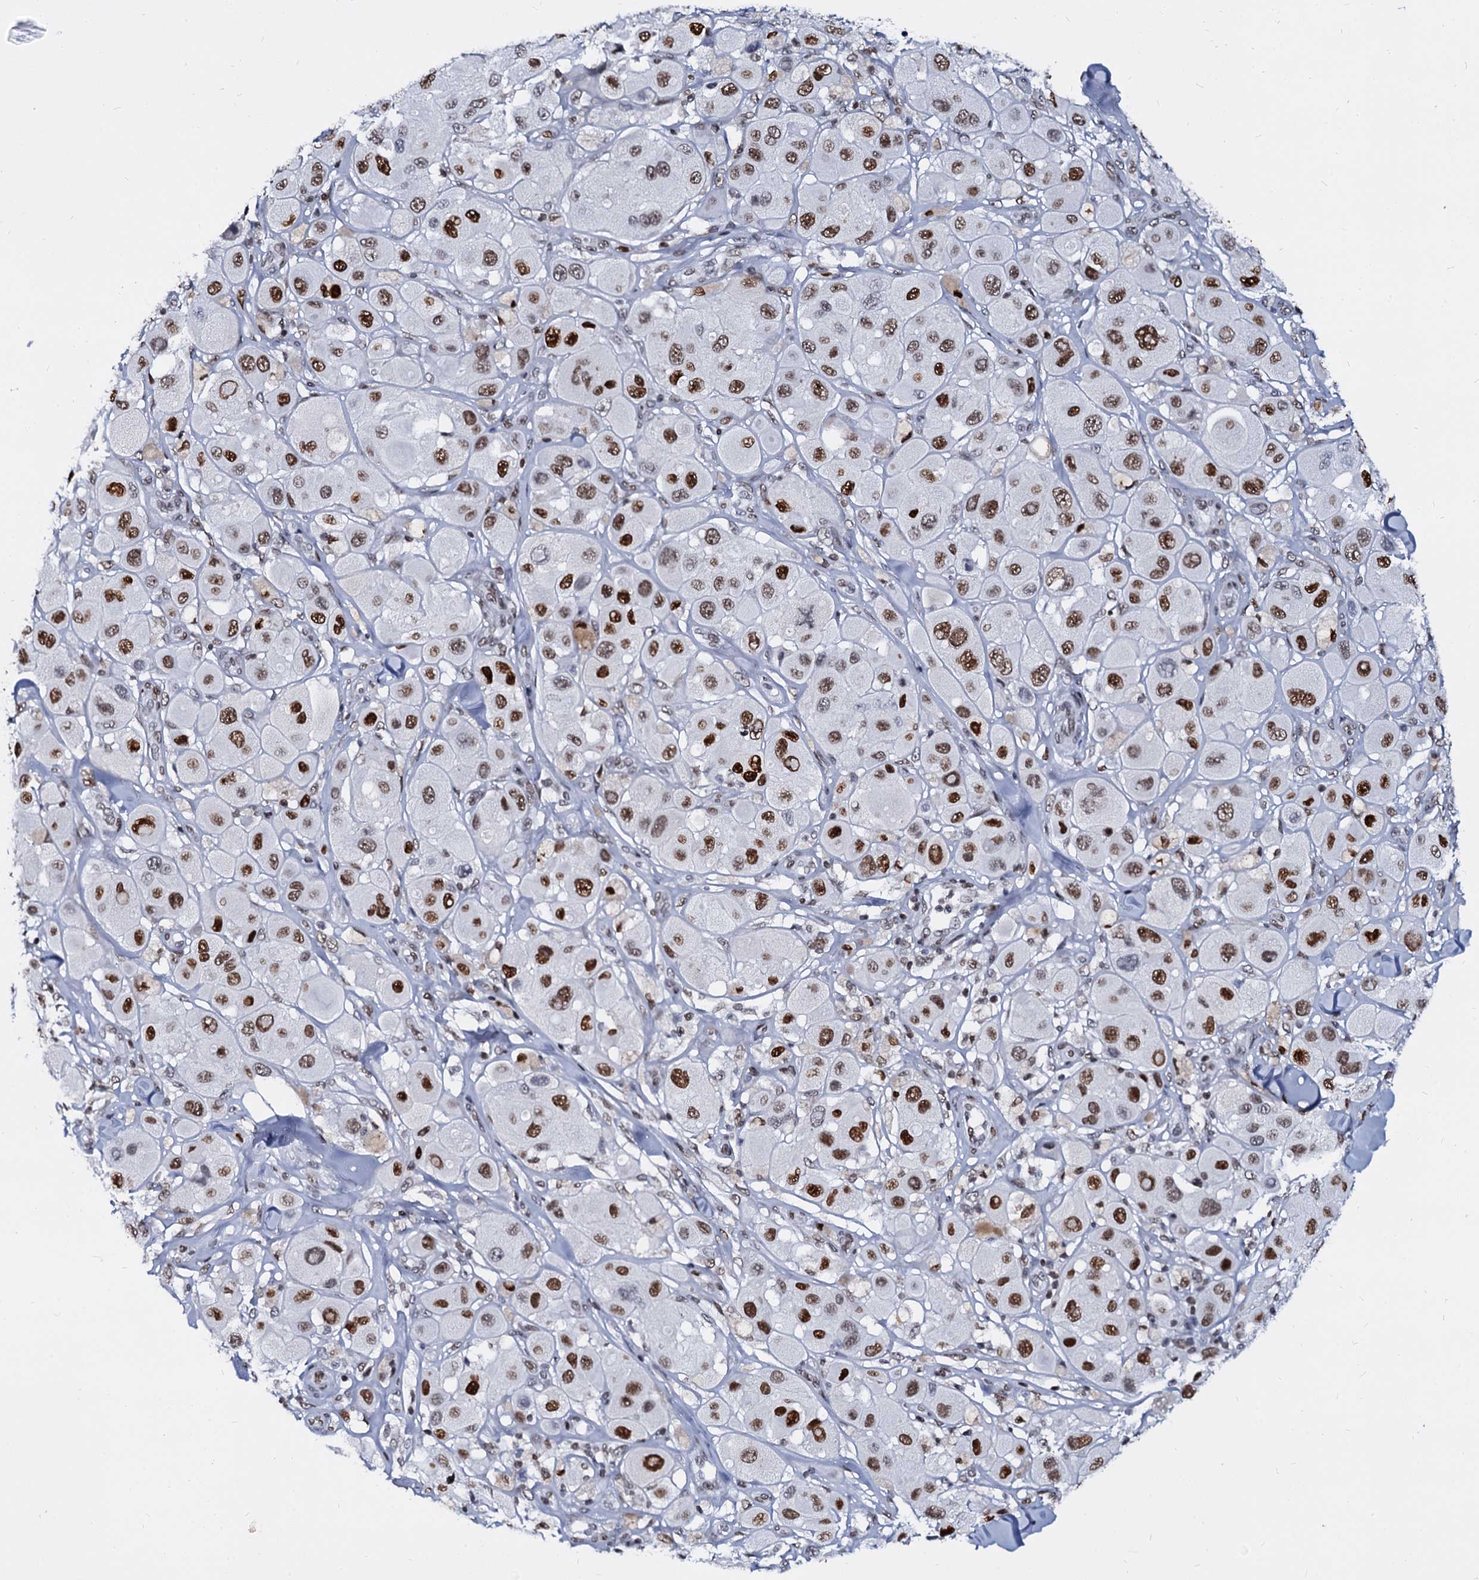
{"staining": {"intensity": "strong", "quantity": ">75%", "location": "nuclear"}, "tissue": "melanoma", "cell_type": "Tumor cells", "image_type": "cancer", "snomed": [{"axis": "morphology", "description": "Malignant melanoma, Metastatic site"}, {"axis": "topography", "description": "Skin"}], "caption": "A brown stain highlights strong nuclear staining of a protein in melanoma tumor cells.", "gene": "CMAS", "patient": {"sex": "male", "age": 41}}